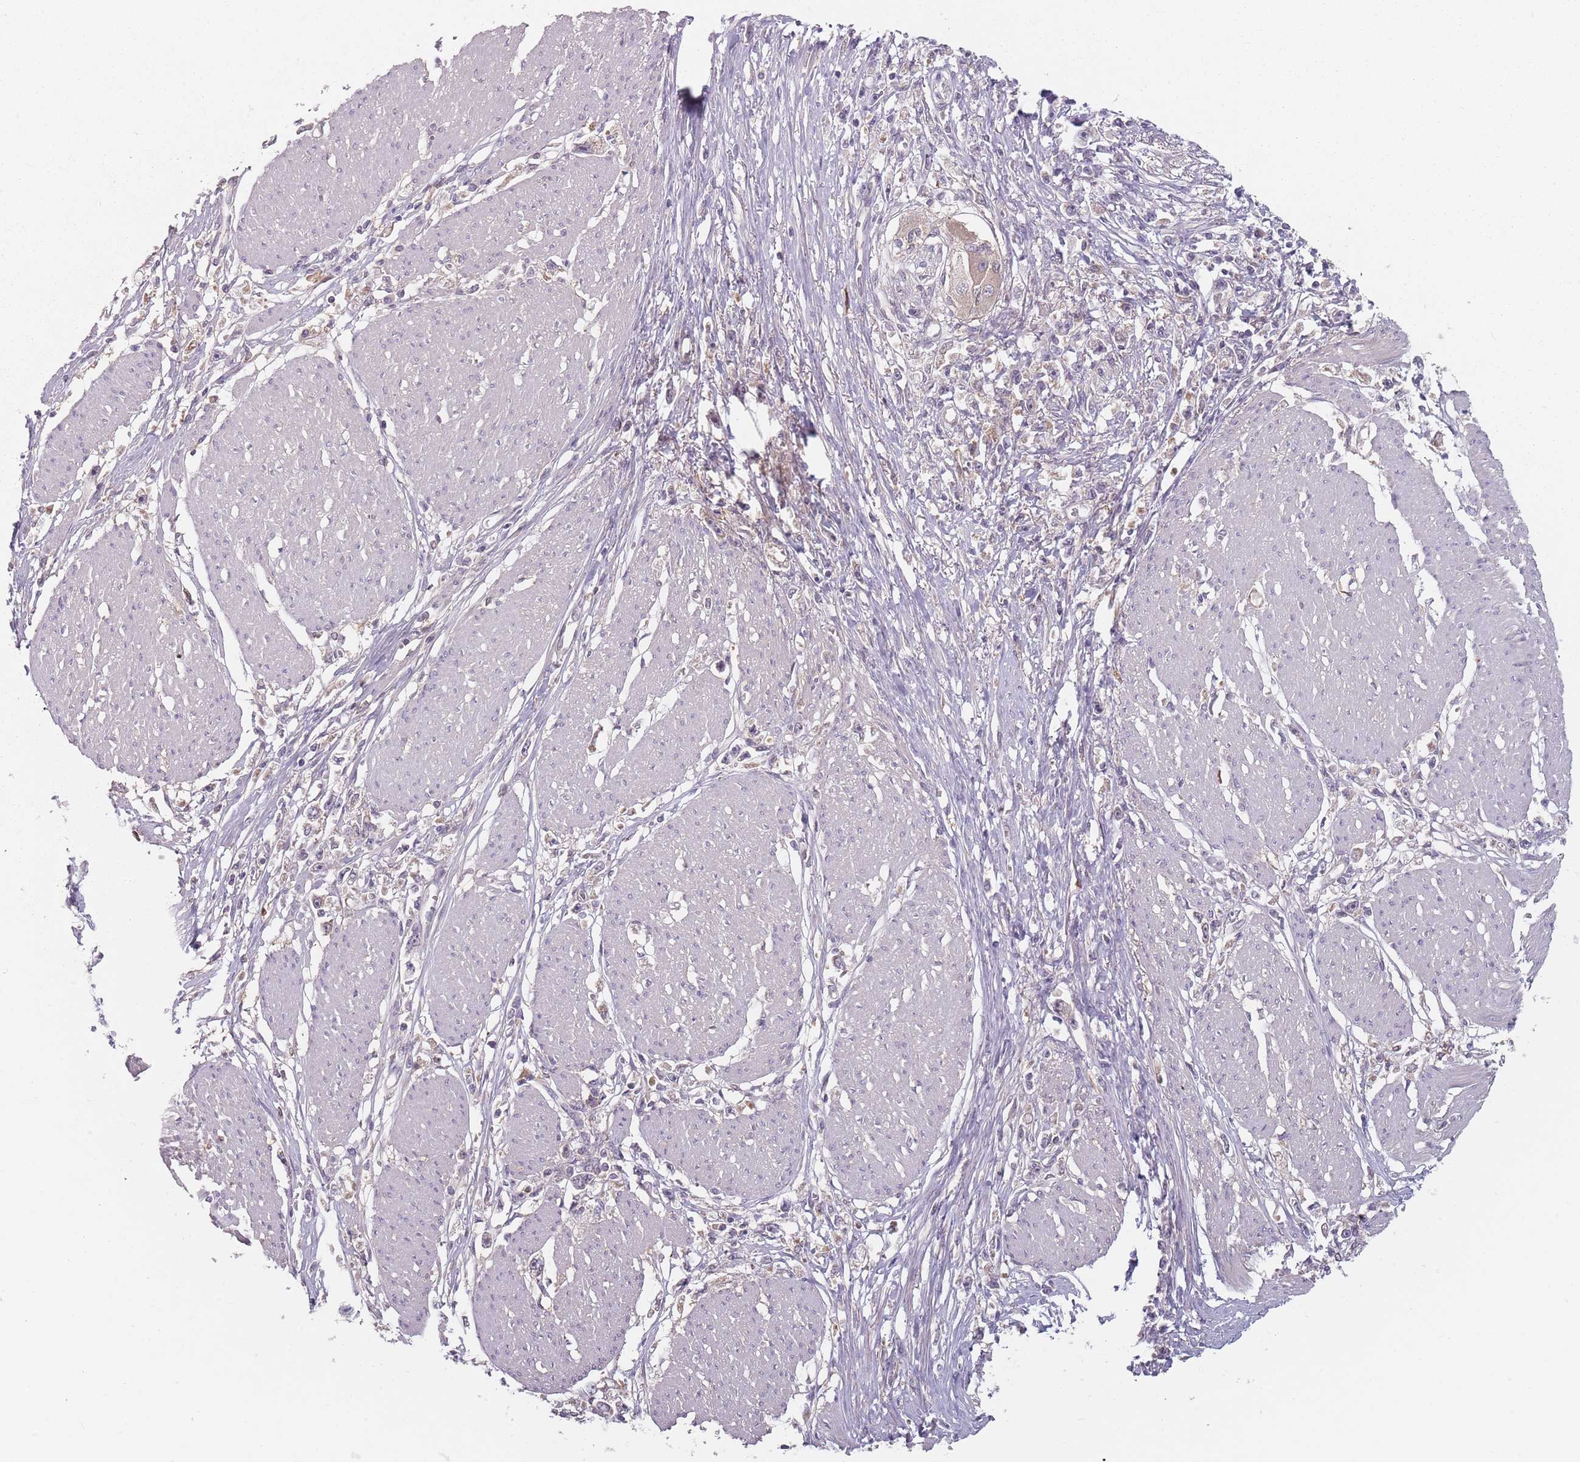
{"staining": {"intensity": "weak", "quantity": "25%-75%", "location": "cytoplasmic/membranous"}, "tissue": "stomach cancer", "cell_type": "Tumor cells", "image_type": "cancer", "snomed": [{"axis": "morphology", "description": "Adenocarcinoma, NOS"}, {"axis": "topography", "description": "Stomach"}], "caption": "Human adenocarcinoma (stomach) stained with a brown dye demonstrates weak cytoplasmic/membranous positive expression in approximately 25%-75% of tumor cells.", "gene": "NAXE", "patient": {"sex": "female", "age": 59}}